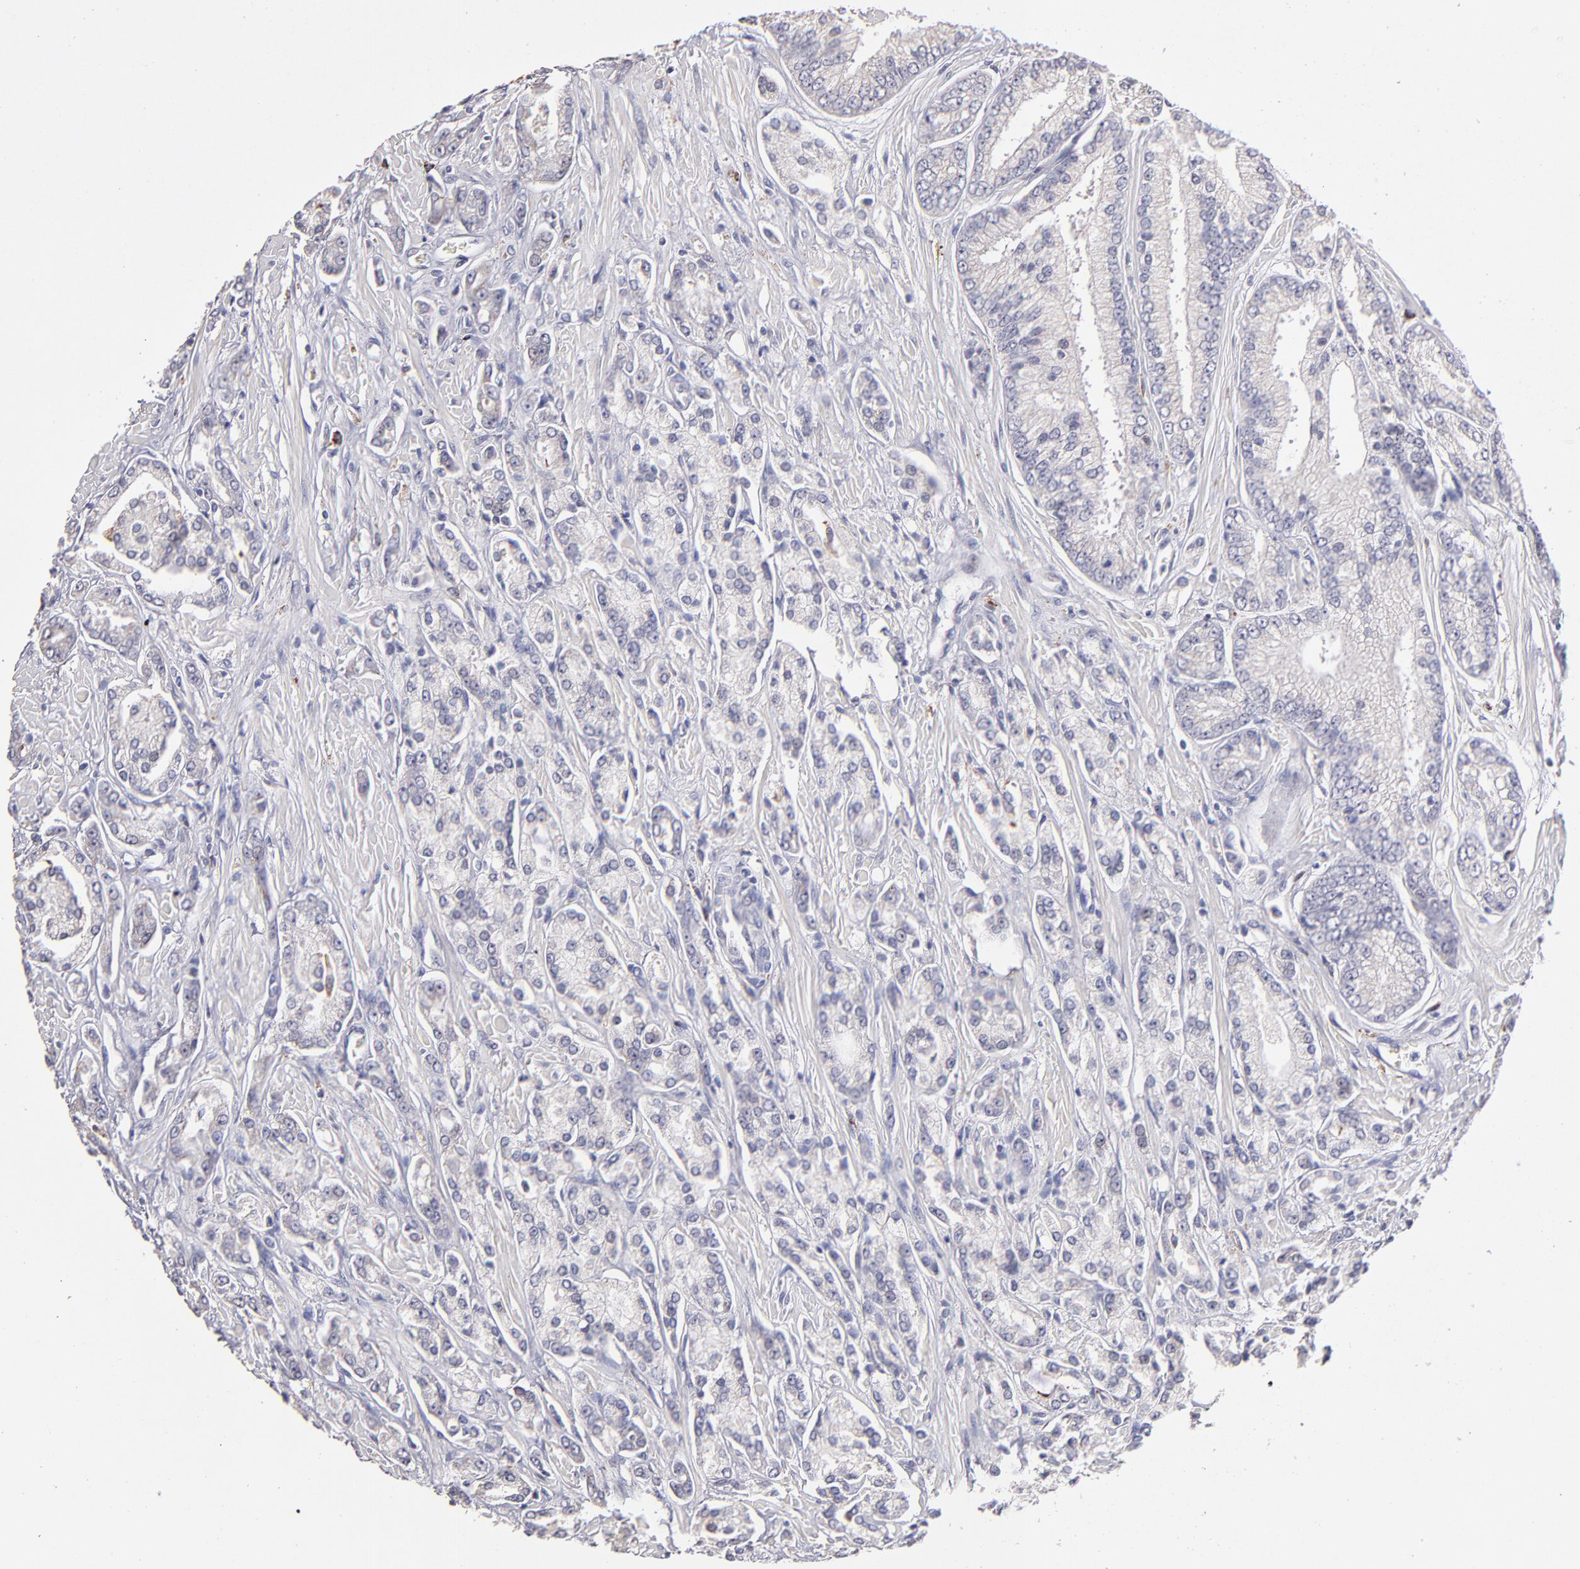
{"staining": {"intensity": "negative", "quantity": "none", "location": "none"}, "tissue": "prostate cancer", "cell_type": "Tumor cells", "image_type": "cancer", "snomed": [{"axis": "morphology", "description": "Adenocarcinoma, High grade"}, {"axis": "topography", "description": "Prostate"}], "caption": "IHC image of human prostate cancer (high-grade adenocarcinoma) stained for a protein (brown), which demonstrates no expression in tumor cells.", "gene": "GLDC", "patient": {"sex": "male", "age": 71}}